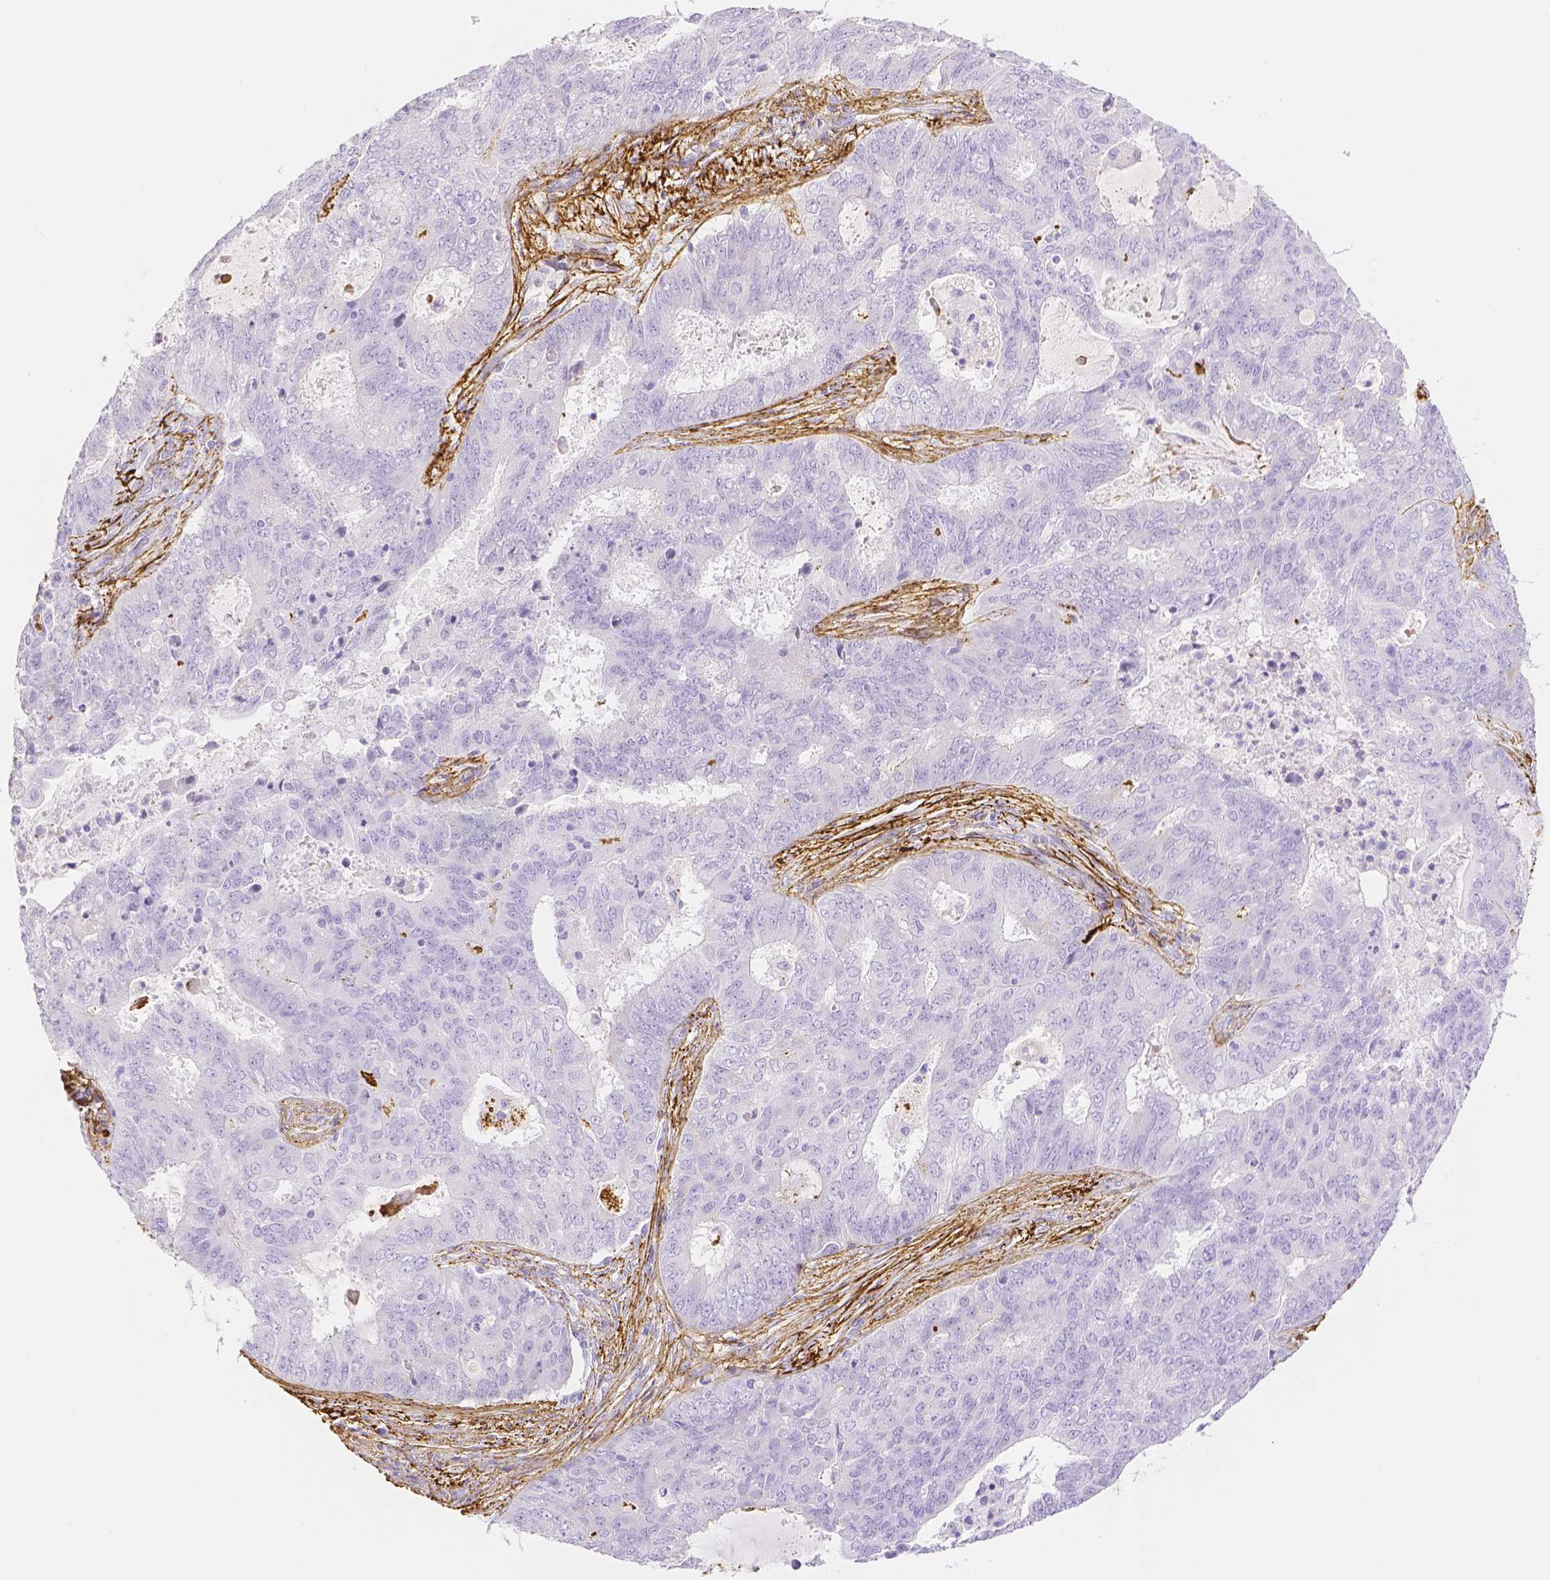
{"staining": {"intensity": "negative", "quantity": "none", "location": "none"}, "tissue": "endometrial cancer", "cell_type": "Tumor cells", "image_type": "cancer", "snomed": [{"axis": "morphology", "description": "Adenocarcinoma, NOS"}, {"axis": "topography", "description": "Endometrium"}], "caption": "The photomicrograph demonstrates no staining of tumor cells in endometrial cancer.", "gene": "FBN1", "patient": {"sex": "female", "age": 62}}